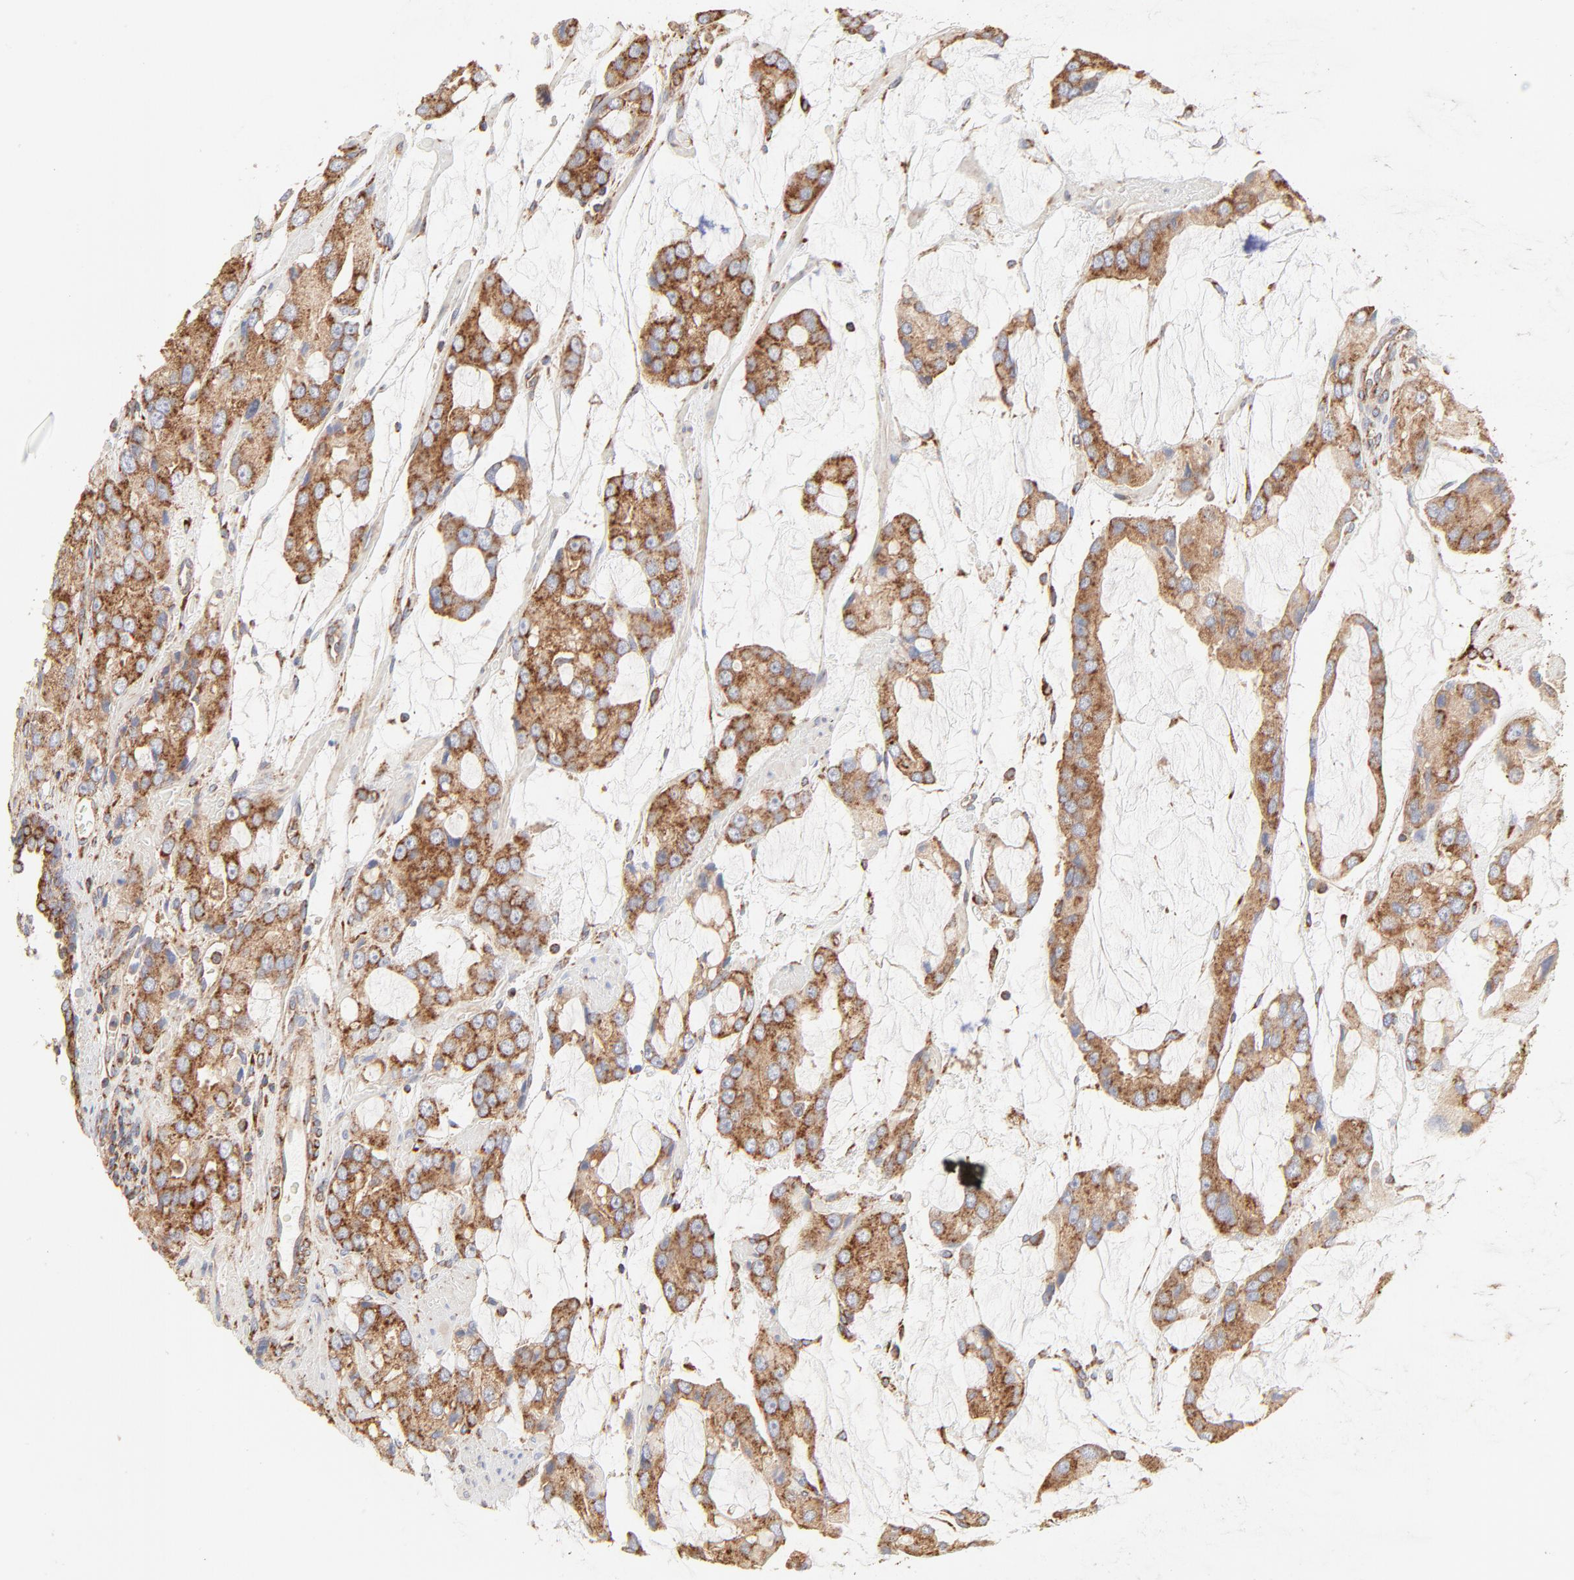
{"staining": {"intensity": "strong", "quantity": ">75%", "location": "cytoplasmic/membranous"}, "tissue": "prostate cancer", "cell_type": "Tumor cells", "image_type": "cancer", "snomed": [{"axis": "morphology", "description": "Adenocarcinoma, High grade"}, {"axis": "topography", "description": "Prostate"}], "caption": "This is a histology image of immunohistochemistry staining of prostate cancer, which shows strong staining in the cytoplasmic/membranous of tumor cells.", "gene": "CLTB", "patient": {"sex": "male", "age": 67}}